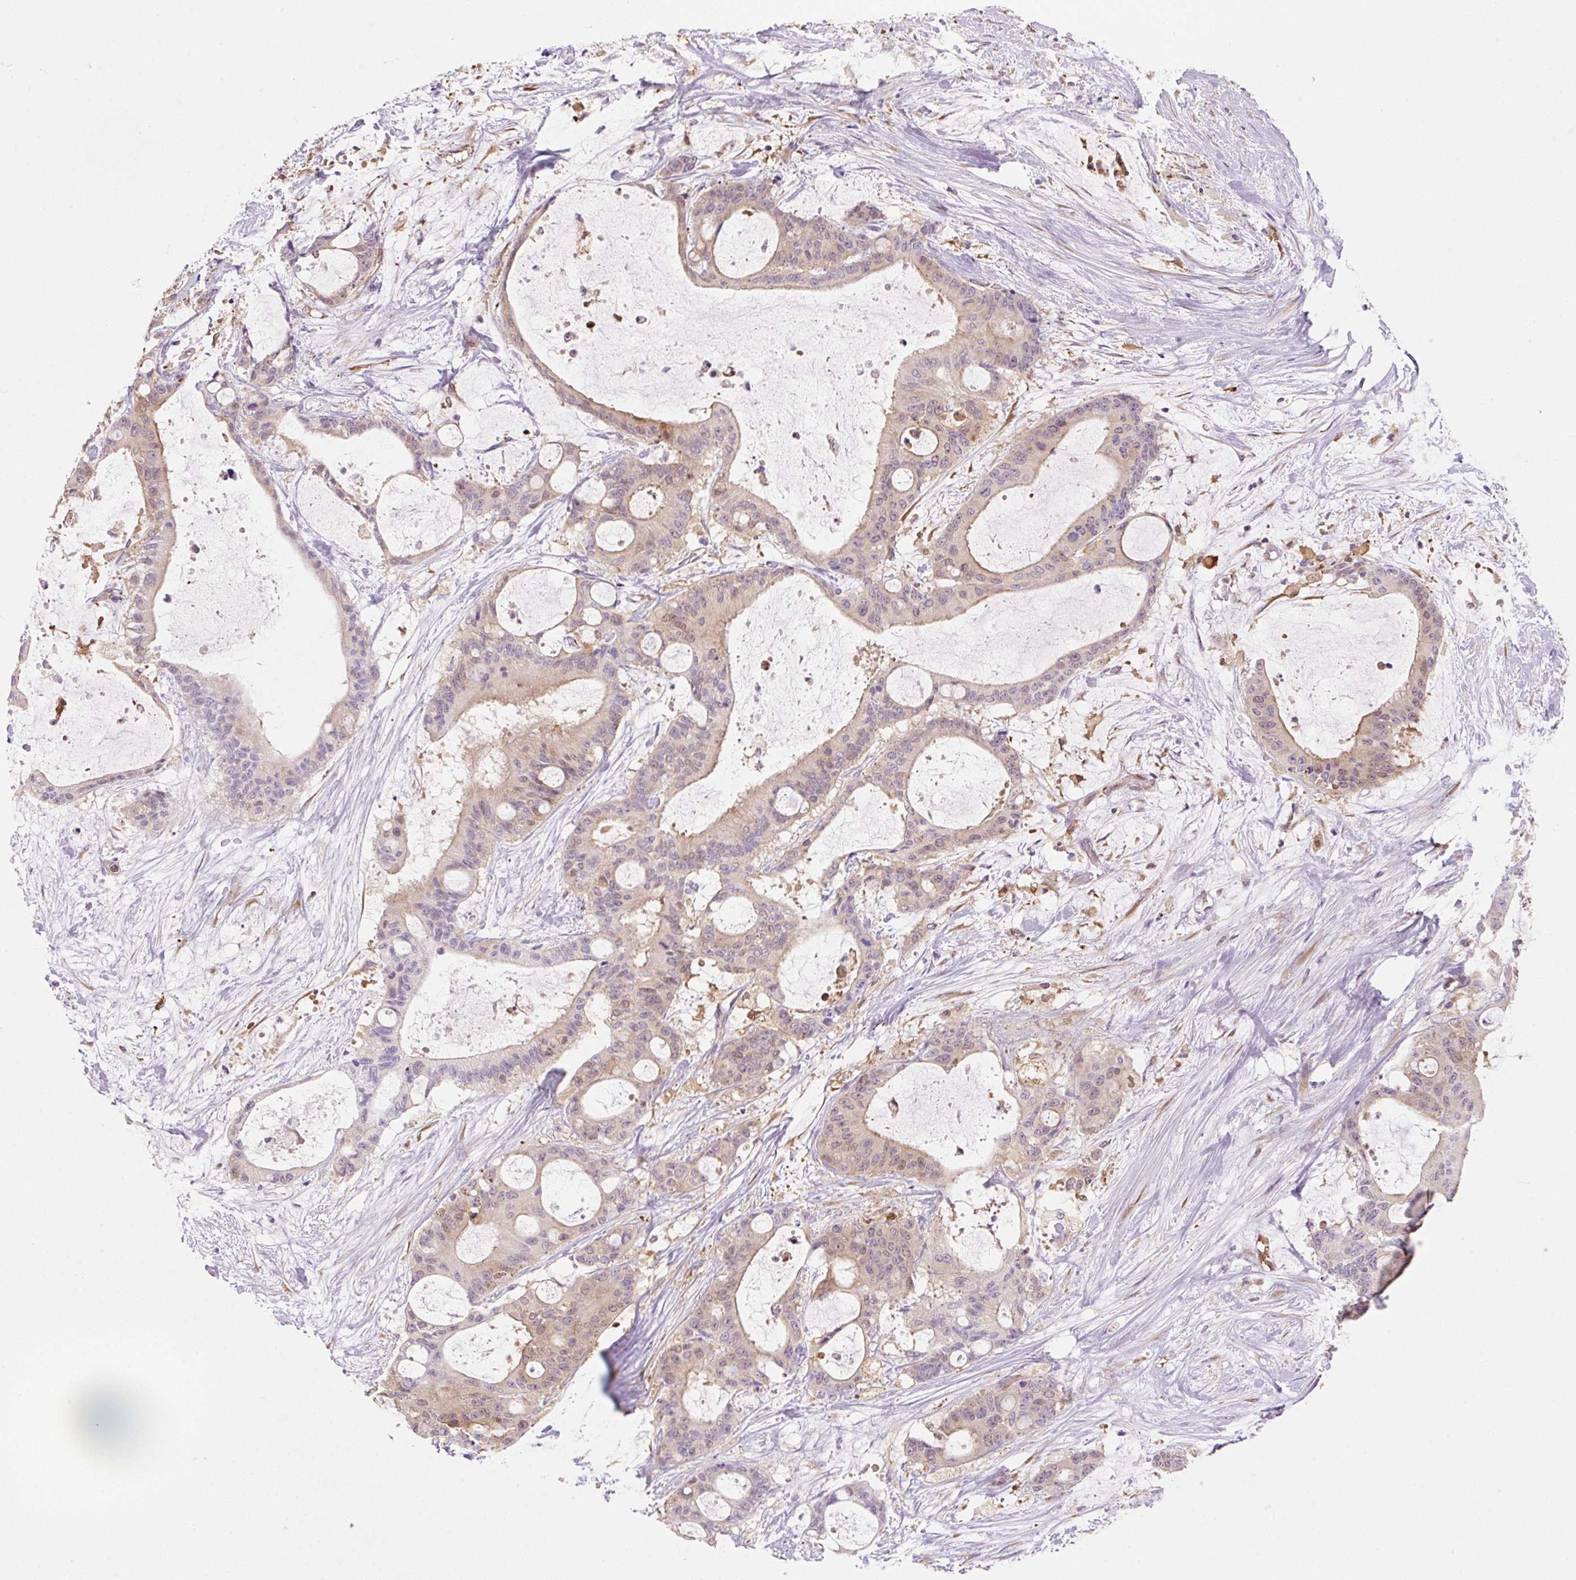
{"staining": {"intensity": "weak", "quantity": "<25%", "location": "nuclear"}, "tissue": "liver cancer", "cell_type": "Tumor cells", "image_type": "cancer", "snomed": [{"axis": "morphology", "description": "Normal tissue, NOS"}, {"axis": "morphology", "description": "Cholangiocarcinoma"}, {"axis": "topography", "description": "Liver"}, {"axis": "topography", "description": "Peripheral nerve tissue"}], "caption": "A micrograph of human liver cancer is negative for staining in tumor cells.", "gene": "FABP5", "patient": {"sex": "female", "age": 73}}